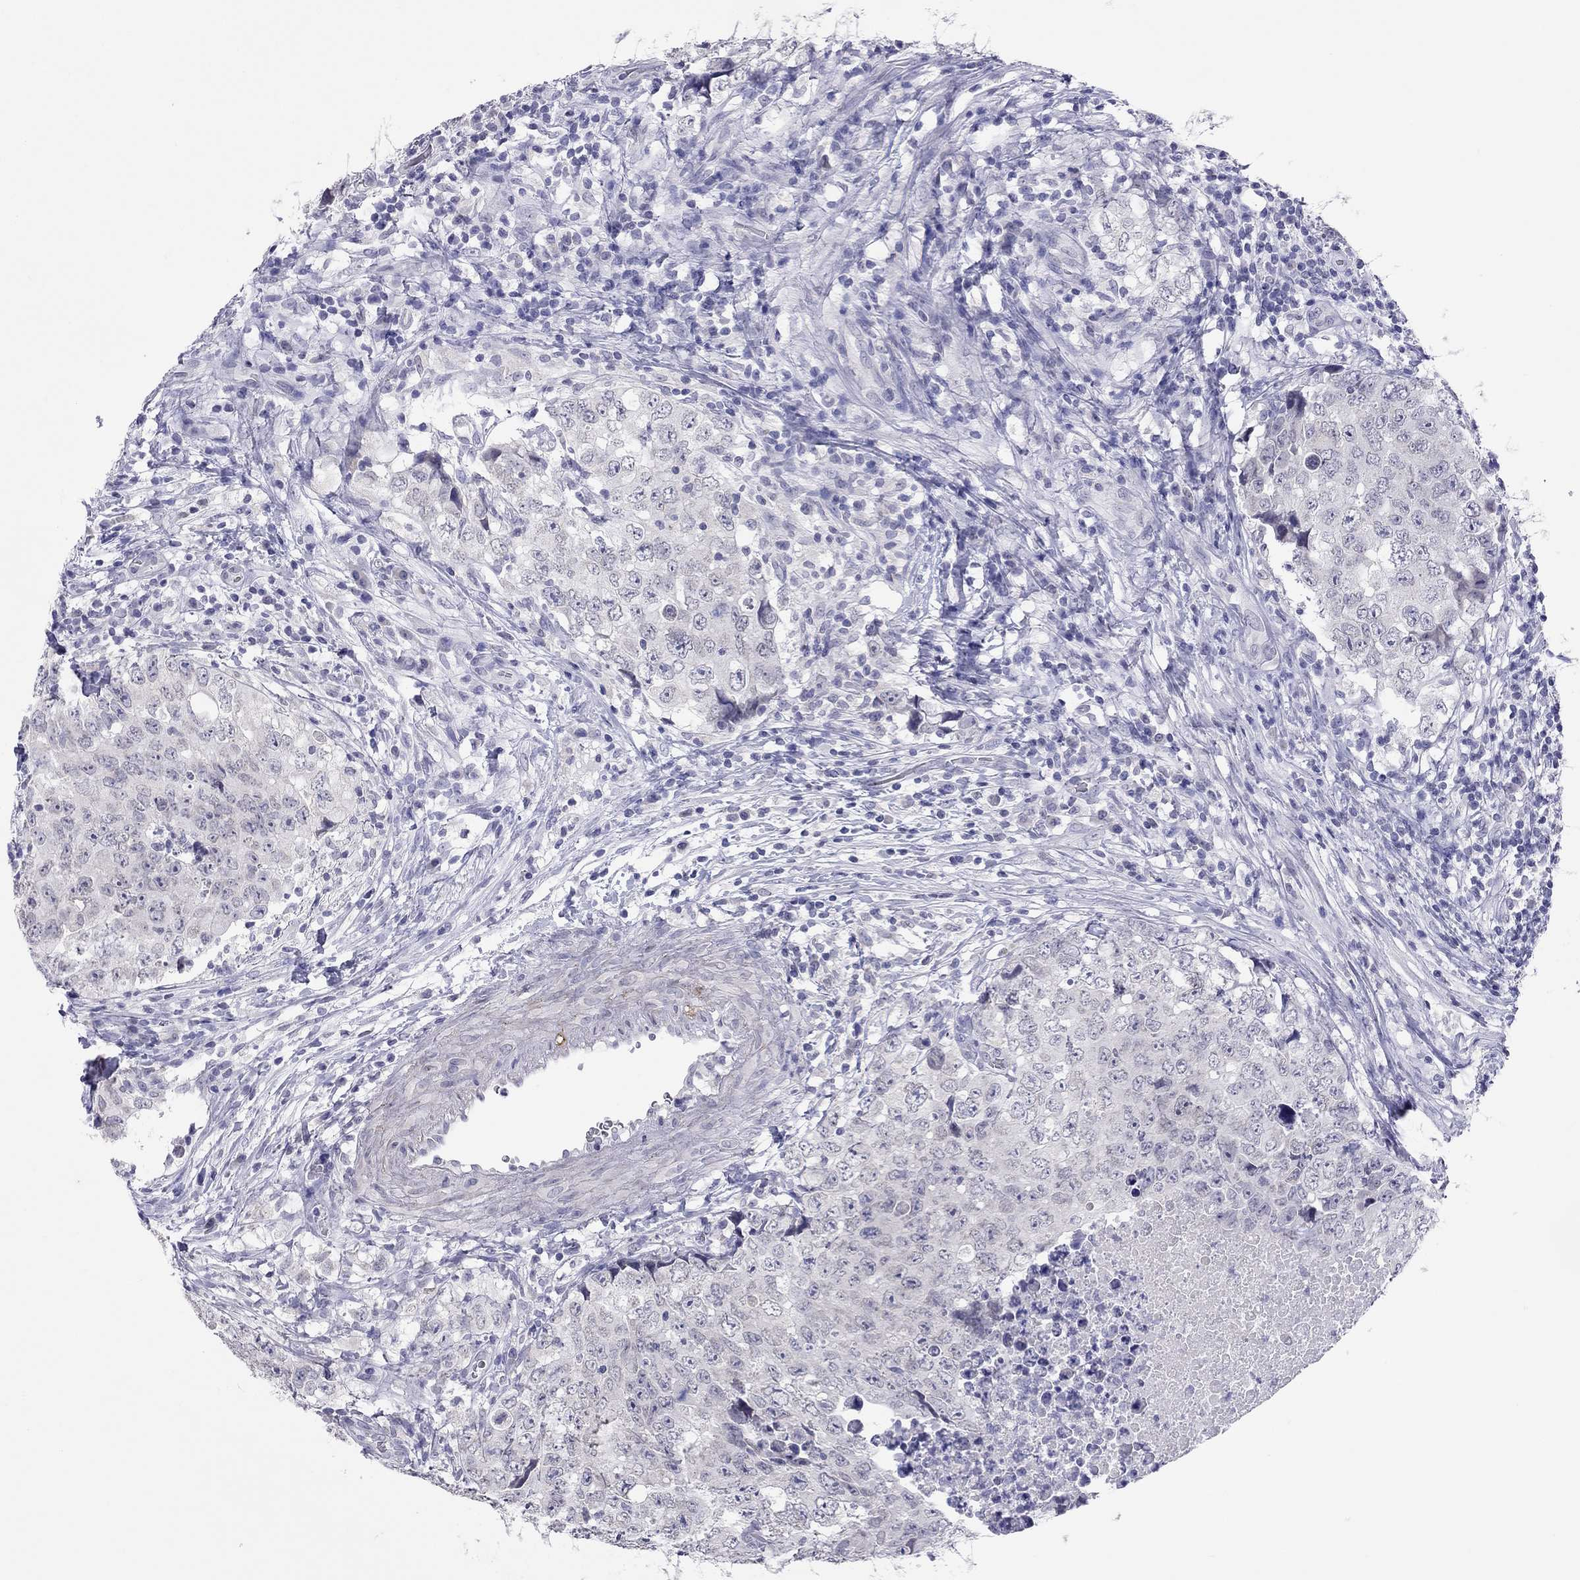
{"staining": {"intensity": "negative", "quantity": "none", "location": "none"}, "tissue": "testis cancer", "cell_type": "Tumor cells", "image_type": "cancer", "snomed": [{"axis": "morphology", "description": "Seminoma, NOS"}, {"axis": "topography", "description": "Testis"}], "caption": "Testis seminoma was stained to show a protein in brown. There is no significant positivity in tumor cells.", "gene": "ARMC12", "patient": {"sex": "male", "age": 34}}